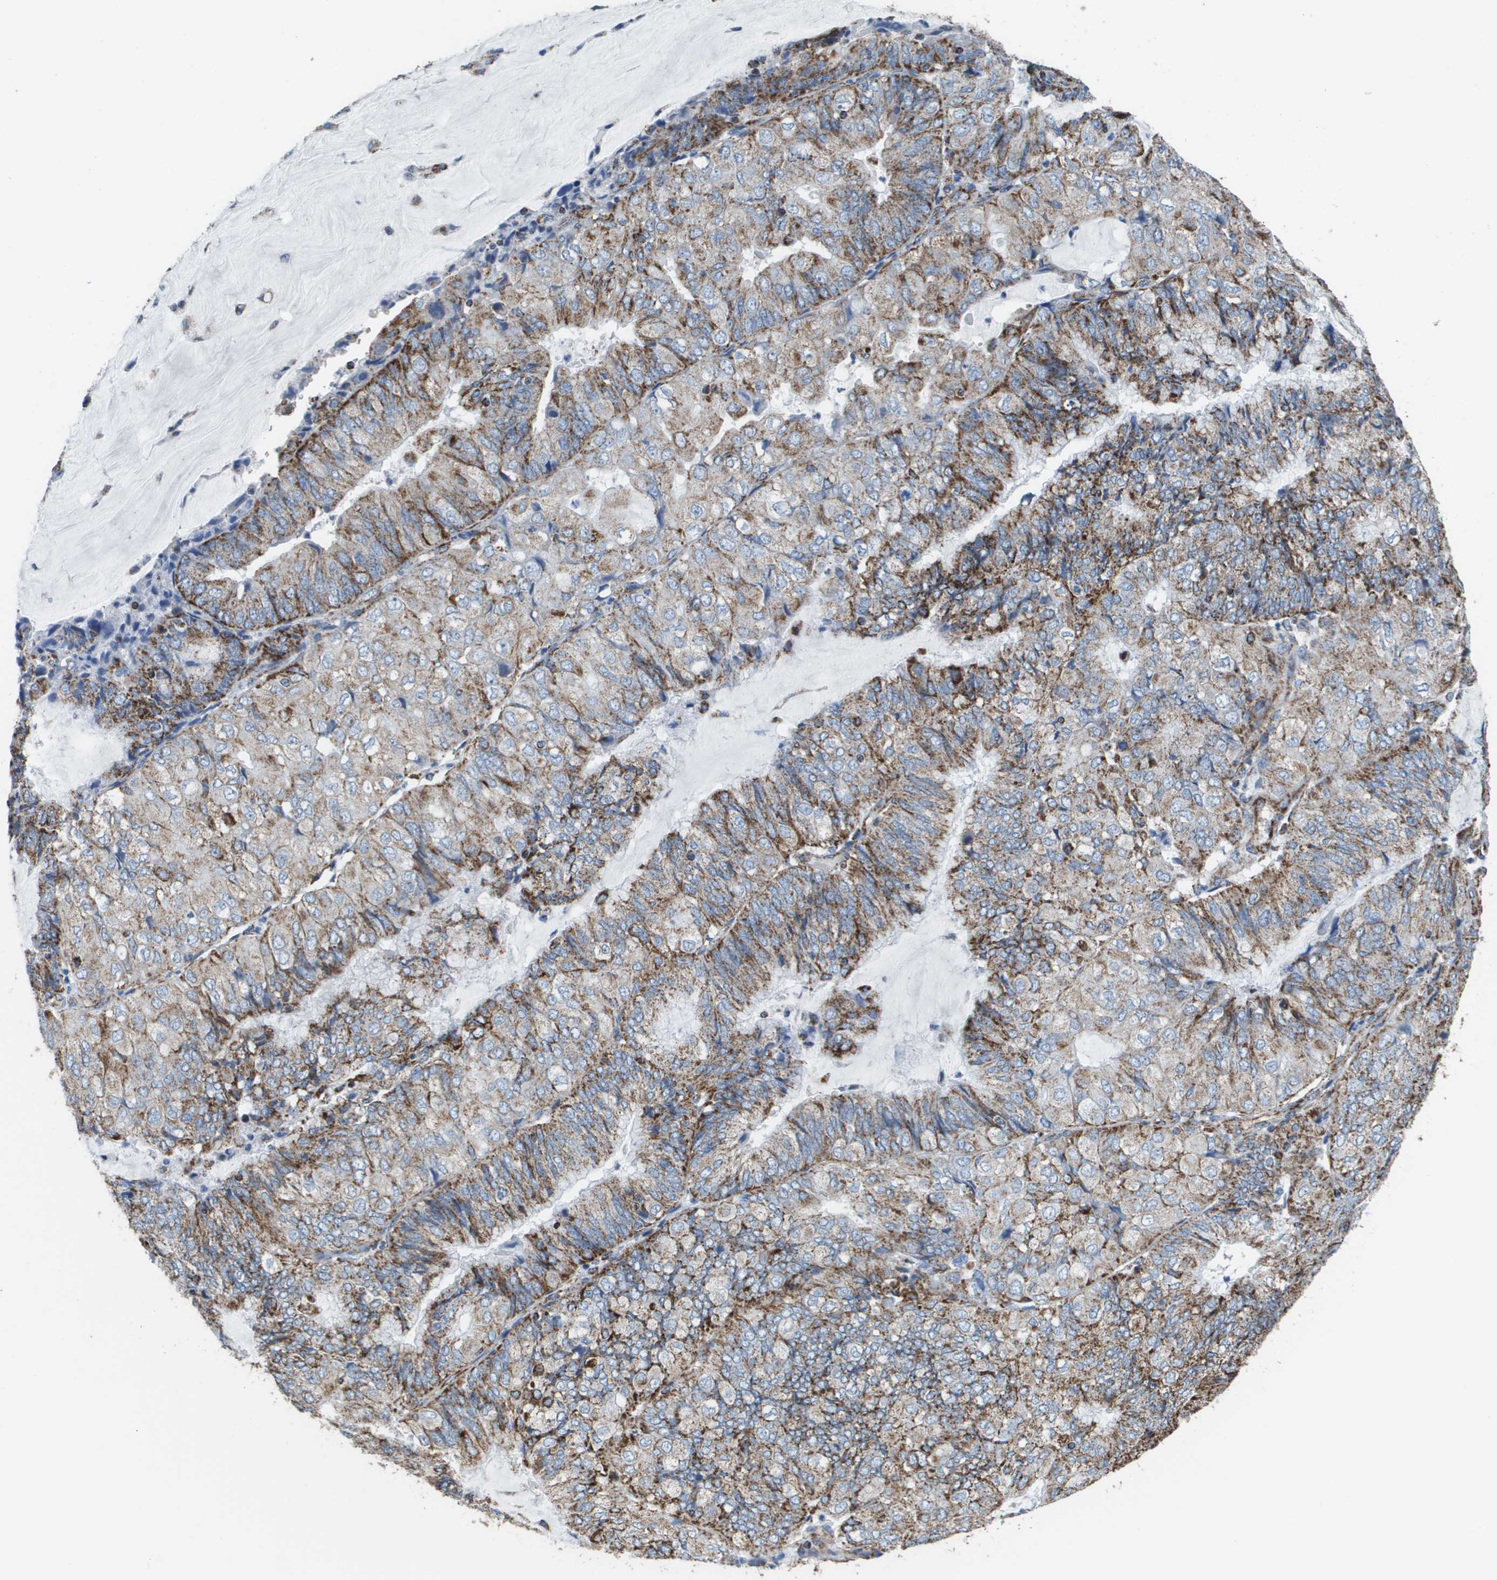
{"staining": {"intensity": "strong", "quantity": "25%-75%", "location": "cytoplasmic/membranous"}, "tissue": "endometrial cancer", "cell_type": "Tumor cells", "image_type": "cancer", "snomed": [{"axis": "morphology", "description": "Adenocarcinoma, NOS"}, {"axis": "topography", "description": "Endometrium"}], "caption": "Protein staining of endometrial adenocarcinoma tissue displays strong cytoplasmic/membranous staining in about 25%-75% of tumor cells.", "gene": "ATP5F1B", "patient": {"sex": "female", "age": 81}}